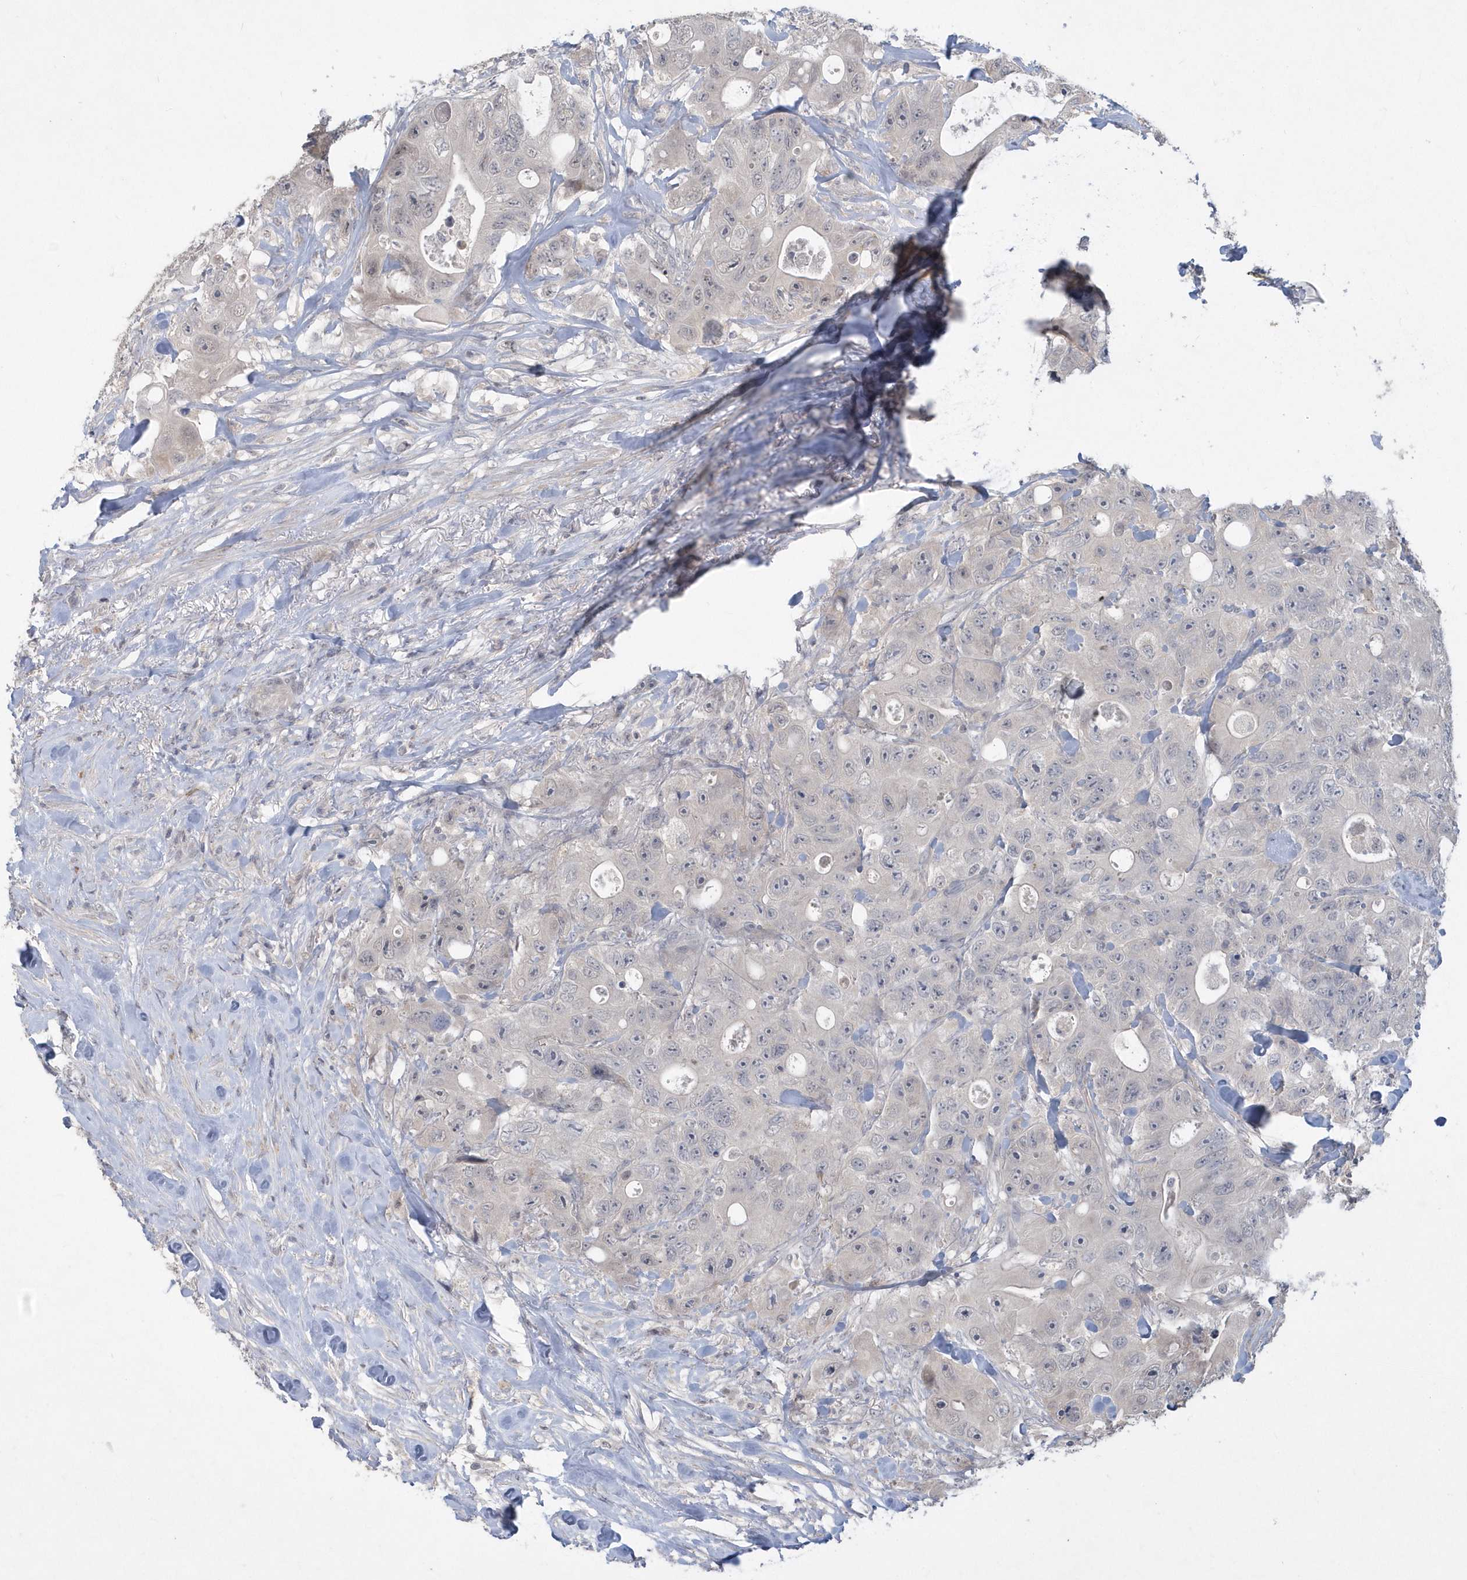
{"staining": {"intensity": "negative", "quantity": "none", "location": "none"}, "tissue": "colorectal cancer", "cell_type": "Tumor cells", "image_type": "cancer", "snomed": [{"axis": "morphology", "description": "Adenocarcinoma, NOS"}, {"axis": "topography", "description": "Colon"}], "caption": "This is an immunohistochemistry (IHC) photomicrograph of colorectal cancer (adenocarcinoma). There is no expression in tumor cells.", "gene": "TSPEAR", "patient": {"sex": "female", "age": 46}}